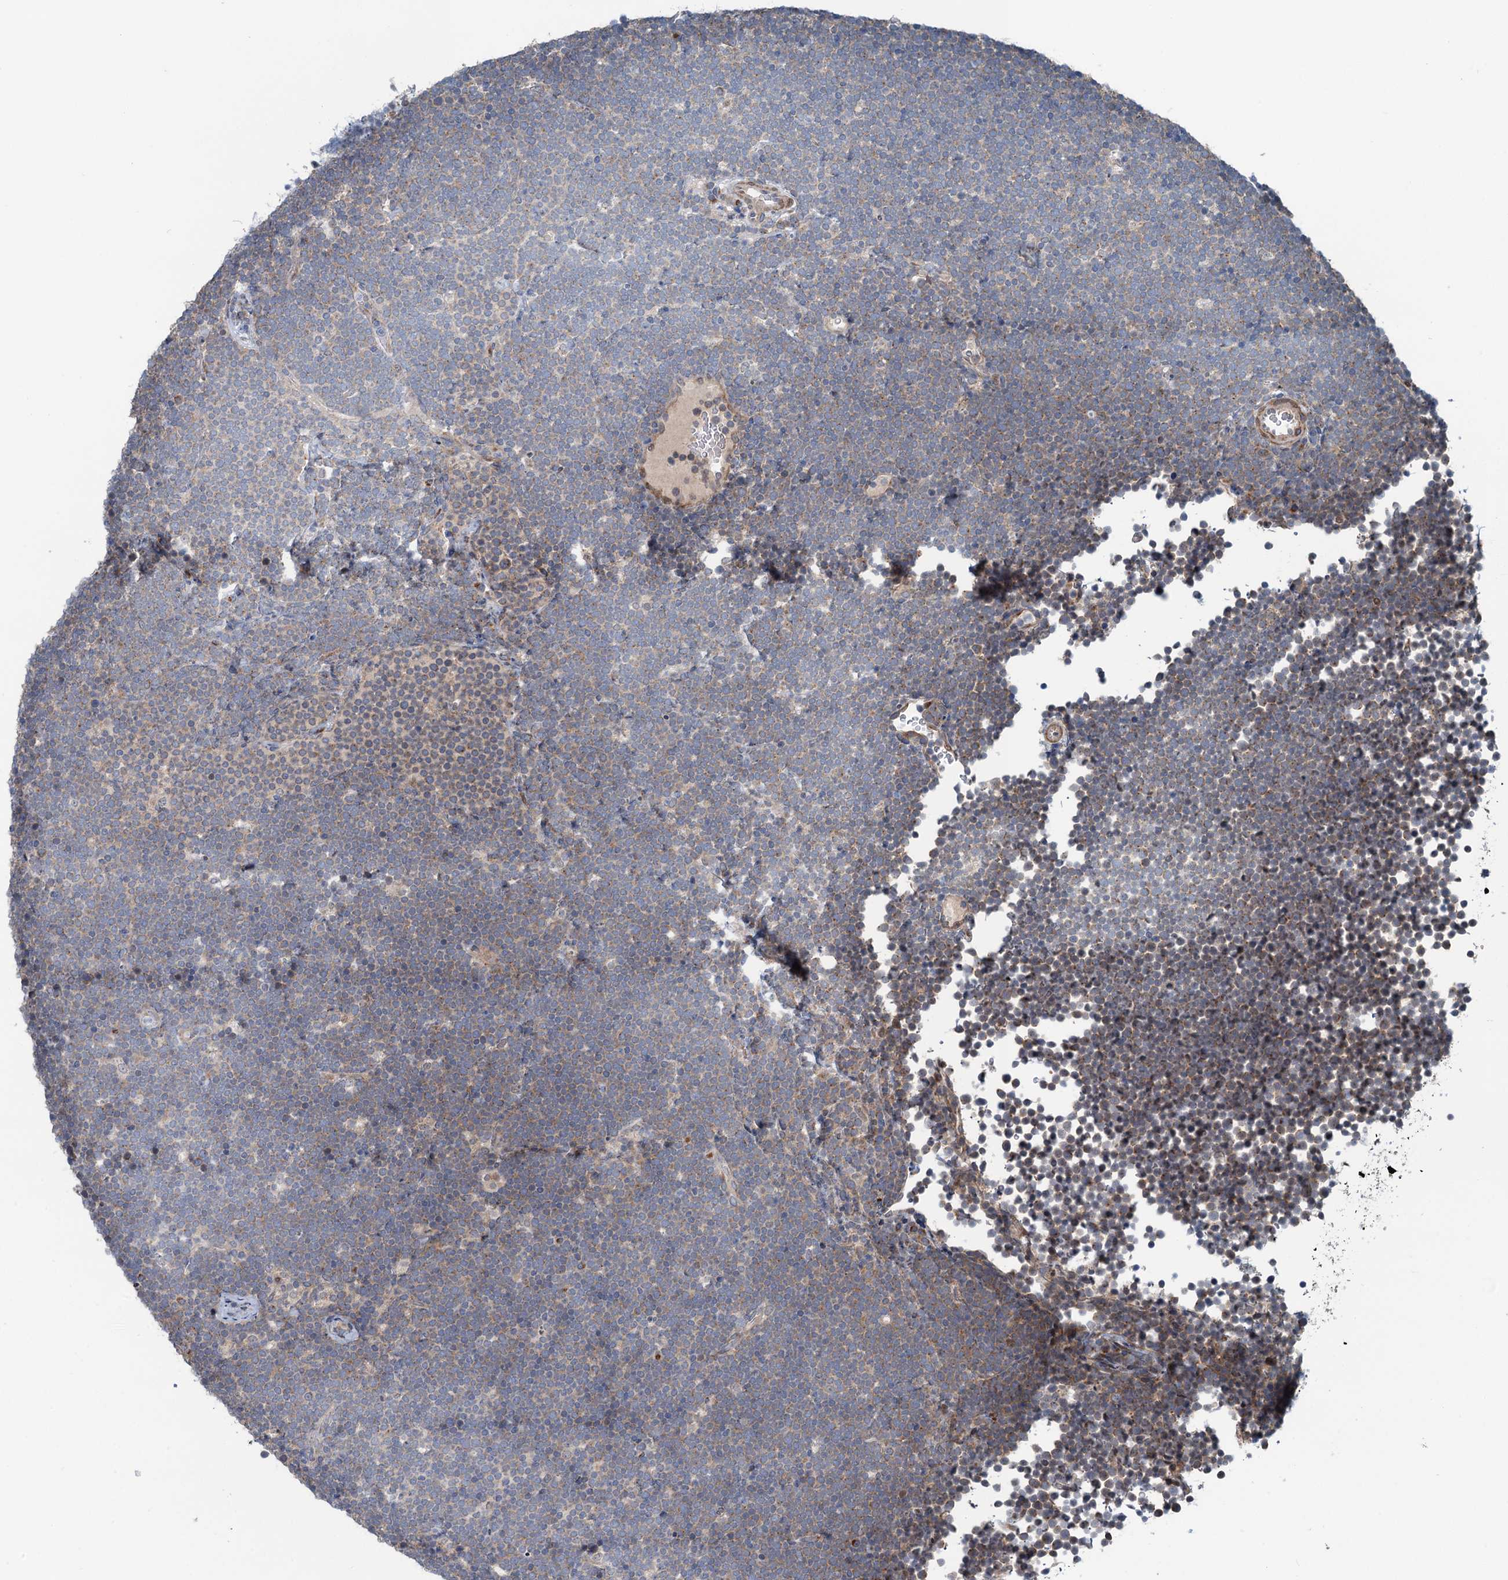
{"staining": {"intensity": "negative", "quantity": "none", "location": "none"}, "tissue": "lymphoma", "cell_type": "Tumor cells", "image_type": "cancer", "snomed": [{"axis": "morphology", "description": "Malignant lymphoma, non-Hodgkin's type, High grade"}, {"axis": "topography", "description": "Lymph node"}], "caption": "There is no significant positivity in tumor cells of malignant lymphoma, non-Hodgkin's type (high-grade).", "gene": "DYNC2I2", "patient": {"sex": "male", "age": 13}}